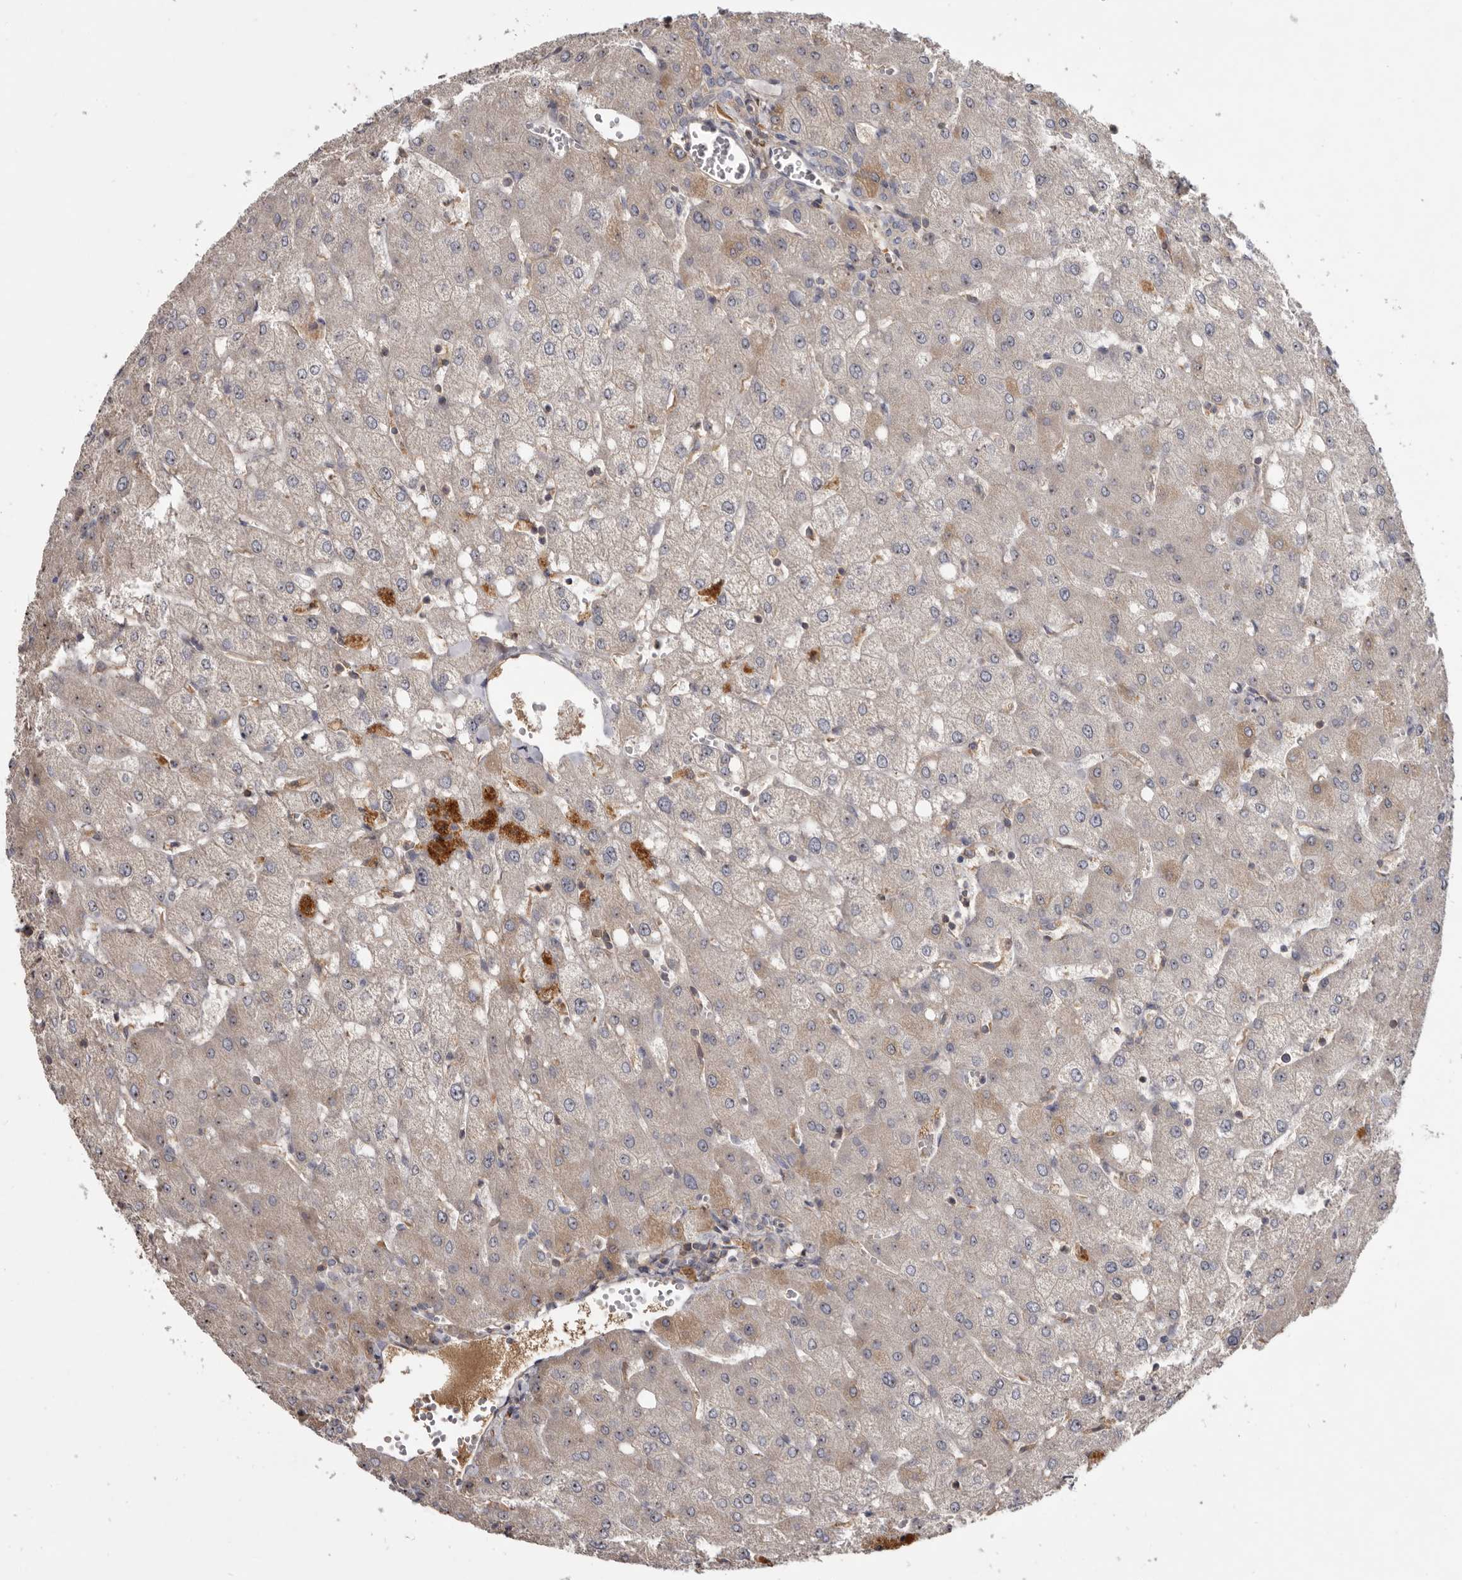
{"staining": {"intensity": "negative", "quantity": "none", "location": "none"}, "tissue": "liver", "cell_type": "Cholangiocytes", "image_type": "normal", "snomed": [{"axis": "morphology", "description": "Normal tissue, NOS"}, {"axis": "topography", "description": "Liver"}], "caption": "Benign liver was stained to show a protein in brown. There is no significant positivity in cholangiocytes. (Immunohistochemistry, brightfield microscopy, high magnification).", "gene": "TTC39A", "patient": {"sex": "female", "age": 54}}